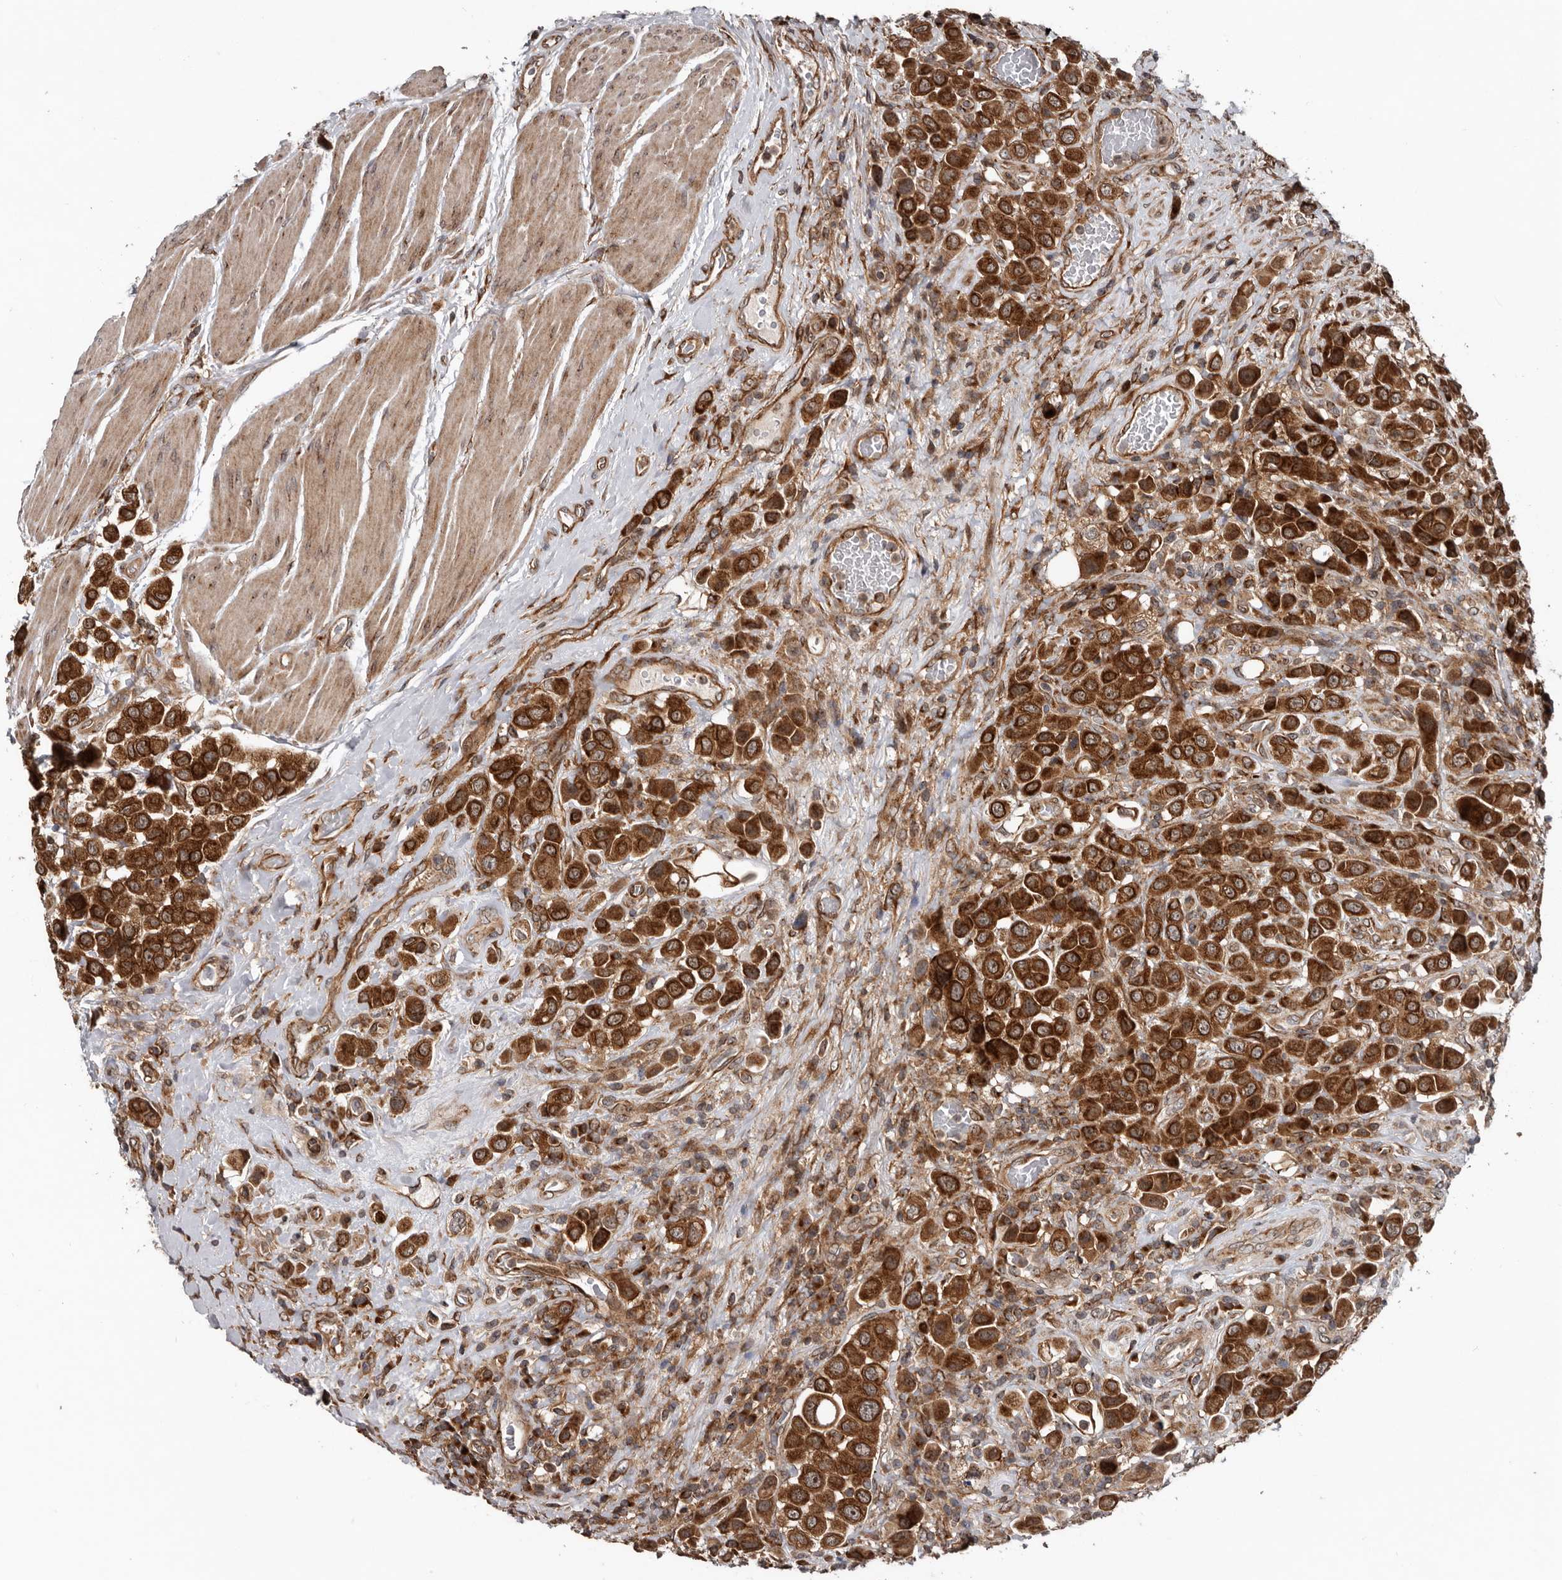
{"staining": {"intensity": "strong", "quantity": ">75%", "location": "cytoplasmic/membranous"}, "tissue": "urothelial cancer", "cell_type": "Tumor cells", "image_type": "cancer", "snomed": [{"axis": "morphology", "description": "Urothelial carcinoma, High grade"}, {"axis": "topography", "description": "Urinary bladder"}], "caption": "Immunohistochemical staining of urothelial cancer demonstrates strong cytoplasmic/membranous protein staining in about >75% of tumor cells. Using DAB (3,3'-diaminobenzidine) (brown) and hematoxylin (blue) stains, captured at high magnification using brightfield microscopy.", "gene": "CCDC190", "patient": {"sex": "male", "age": 50}}